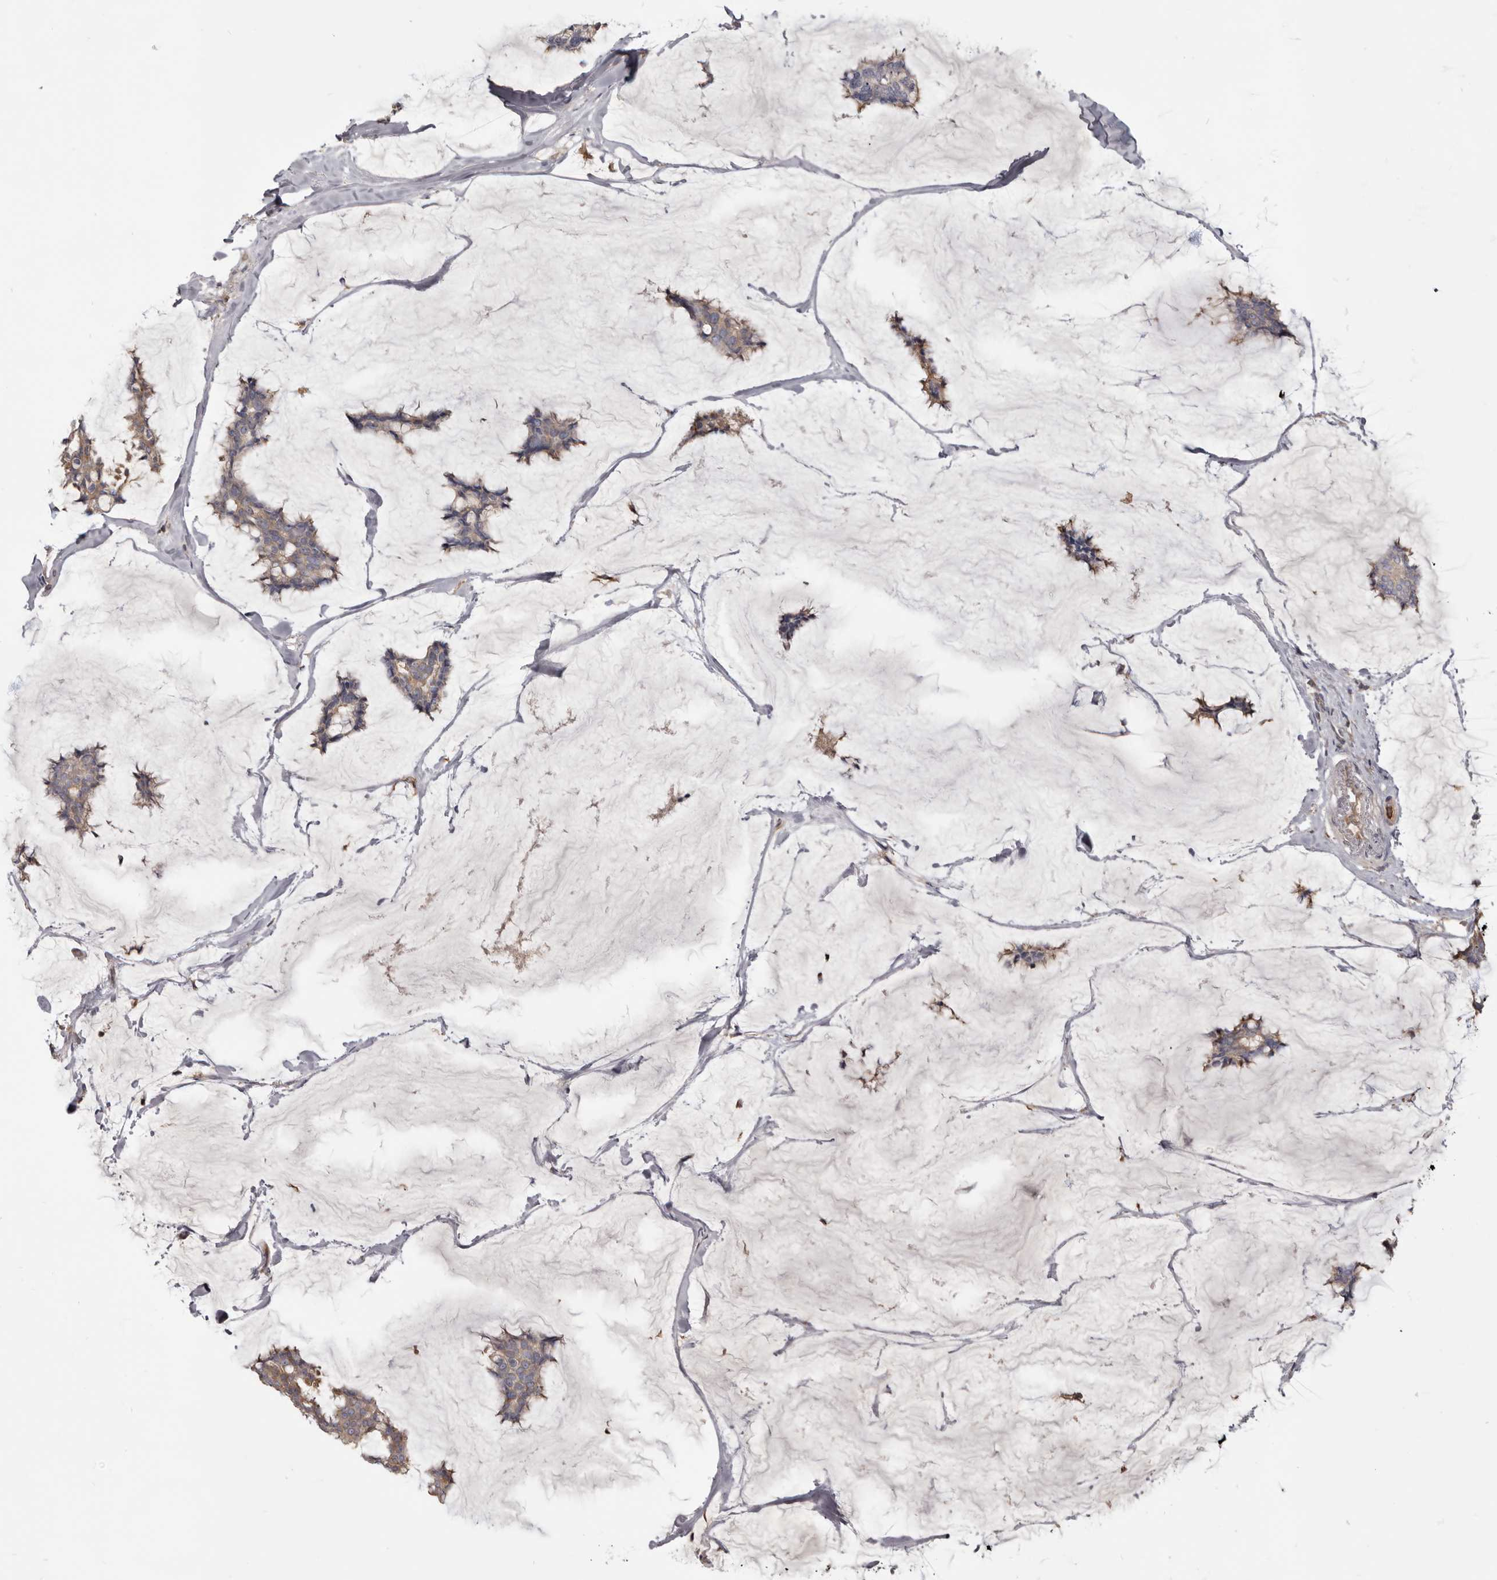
{"staining": {"intensity": "weak", "quantity": ">75%", "location": "cytoplasmic/membranous"}, "tissue": "breast cancer", "cell_type": "Tumor cells", "image_type": "cancer", "snomed": [{"axis": "morphology", "description": "Duct carcinoma"}, {"axis": "topography", "description": "Breast"}], "caption": "Human breast invasive ductal carcinoma stained with a brown dye demonstrates weak cytoplasmic/membranous positive positivity in about >75% of tumor cells.", "gene": "CBL", "patient": {"sex": "female", "age": 93}}